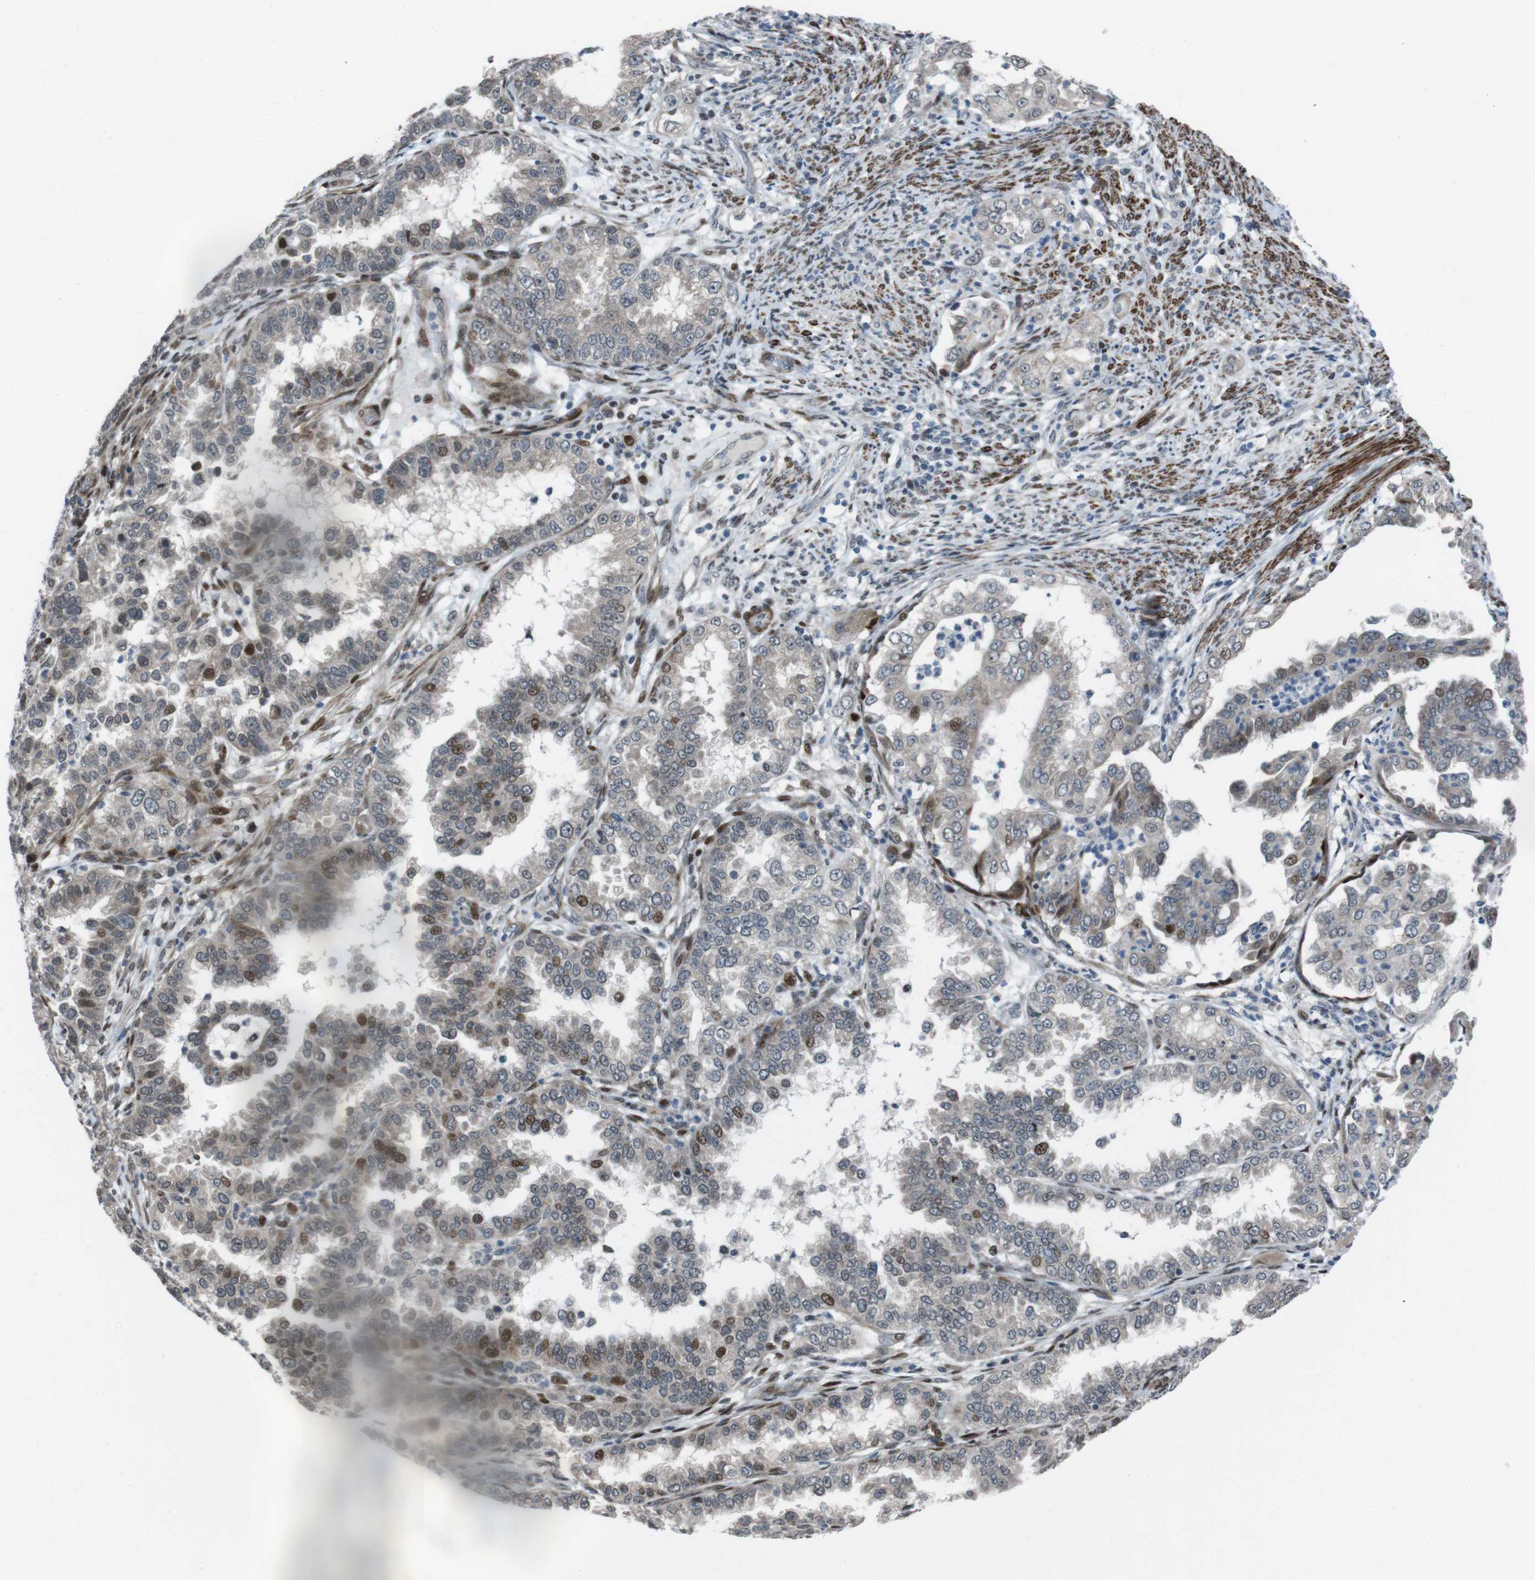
{"staining": {"intensity": "moderate", "quantity": "<25%", "location": "nuclear"}, "tissue": "endometrial cancer", "cell_type": "Tumor cells", "image_type": "cancer", "snomed": [{"axis": "morphology", "description": "Adenocarcinoma, NOS"}, {"axis": "topography", "description": "Endometrium"}], "caption": "Human endometrial cancer (adenocarcinoma) stained with a brown dye exhibits moderate nuclear positive positivity in about <25% of tumor cells.", "gene": "PBRM1", "patient": {"sex": "female", "age": 85}}